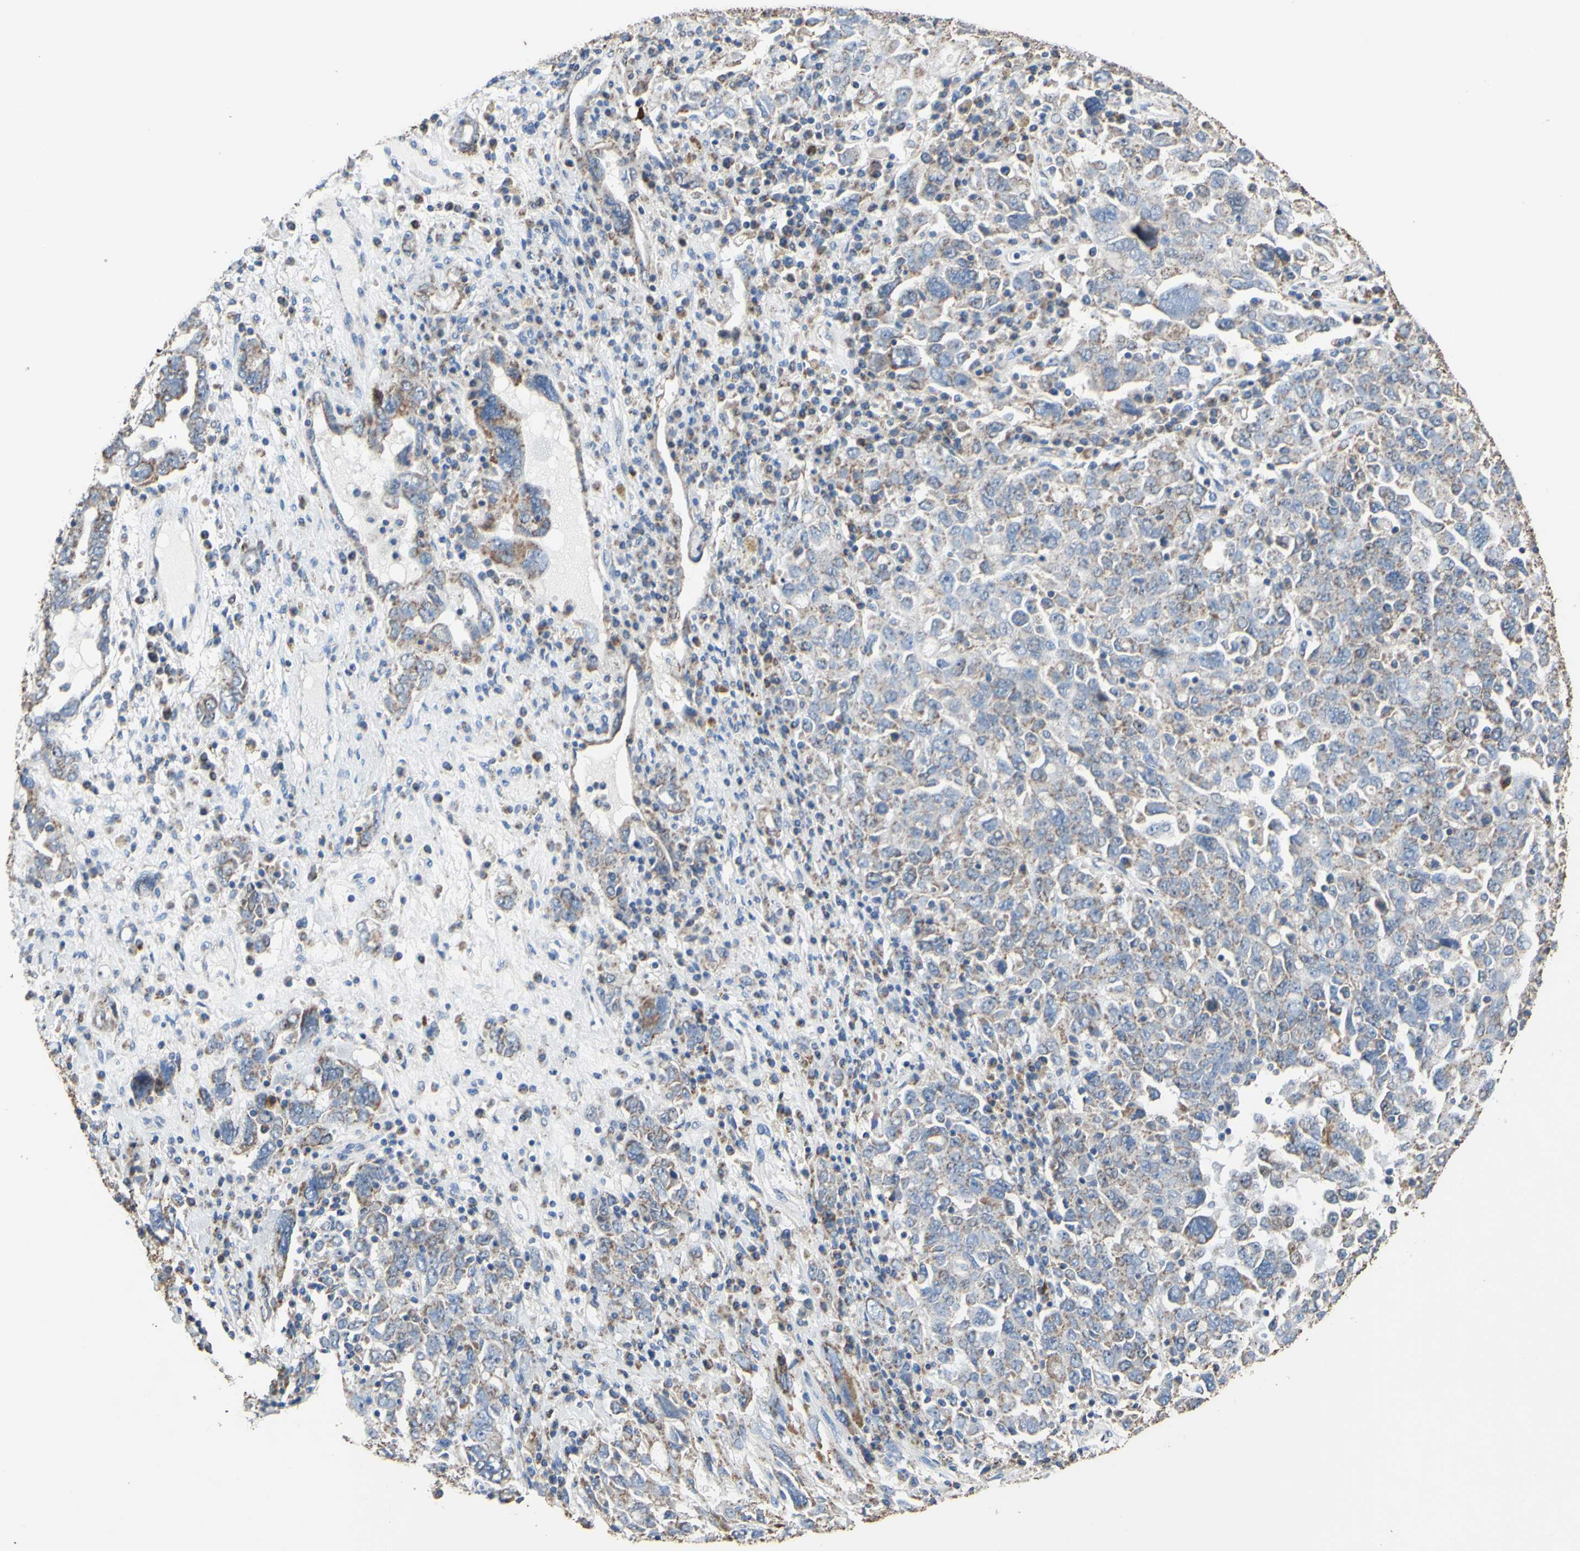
{"staining": {"intensity": "weak", "quantity": "25%-75%", "location": "cytoplasmic/membranous"}, "tissue": "ovarian cancer", "cell_type": "Tumor cells", "image_type": "cancer", "snomed": [{"axis": "morphology", "description": "Carcinoma, endometroid"}, {"axis": "topography", "description": "Ovary"}], "caption": "Weak cytoplasmic/membranous expression is identified in about 25%-75% of tumor cells in endometroid carcinoma (ovarian).", "gene": "CMKLR2", "patient": {"sex": "female", "age": 62}}